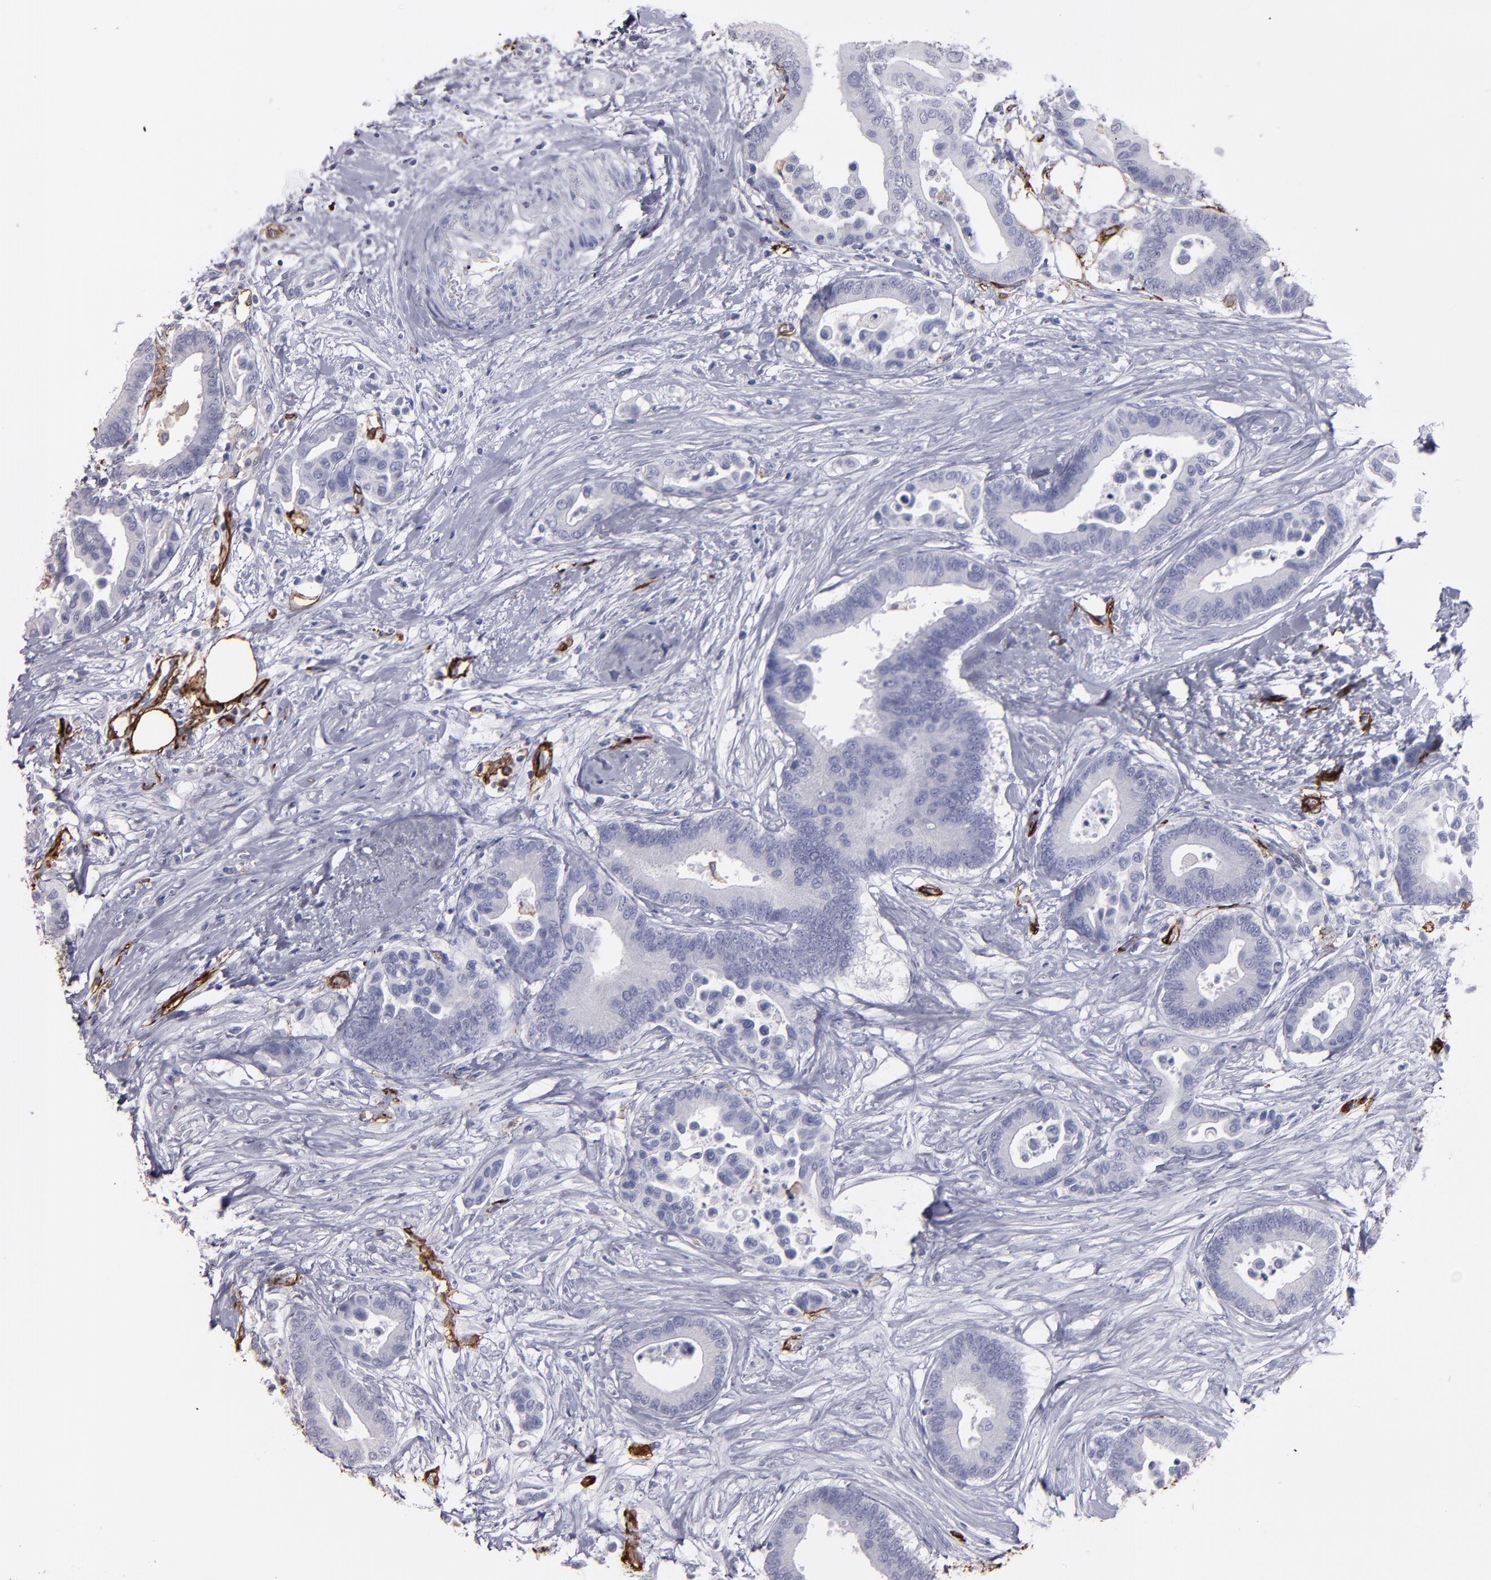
{"staining": {"intensity": "negative", "quantity": "none", "location": "none"}, "tissue": "colorectal cancer", "cell_type": "Tumor cells", "image_type": "cancer", "snomed": [{"axis": "morphology", "description": "Adenocarcinoma, NOS"}, {"axis": "topography", "description": "Colon"}], "caption": "IHC image of human colorectal adenocarcinoma stained for a protein (brown), which exhibits no staining in tumor cells.", "gene": "CD36", "patient": {"sex": "male", "age": 82}}